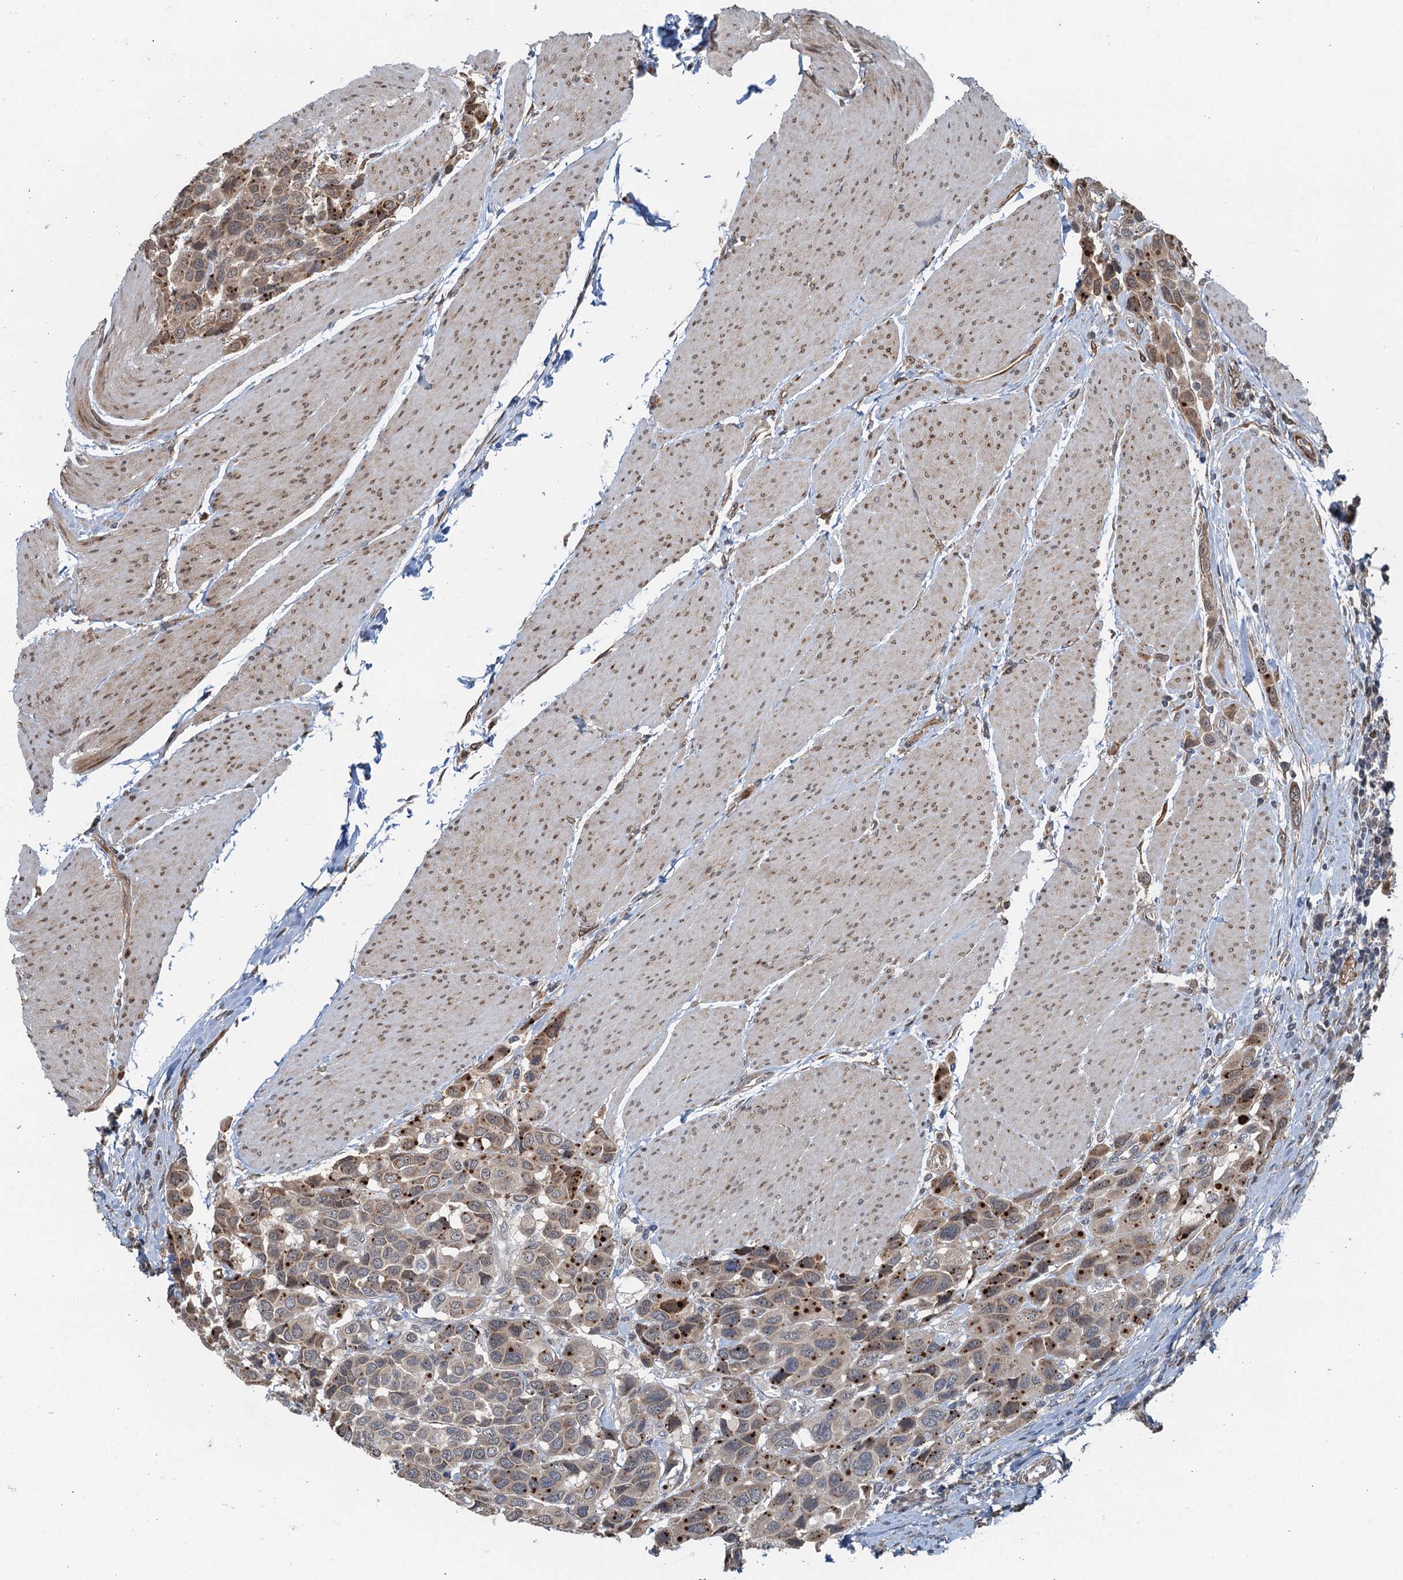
{"staining": {"intensity": "strong", "quantity": "<25%", "location": "cytoplasmic/membranous"}, "tissue": "urothelial cancer", "cell_type": "Tumor cells", "image_type": "cancer", "snomed": [{"axis": "morphology", "description": "Urothelial carcinoma, High grade"}, {"axis": "topography", "description": "Urinary bladder"}], "caption": "An IHC image of neoplastic tissue is shown. Protein staining in brown labels strong cytoplasmic/membranous positivity in urothelial cancer within tumor cells.", "gene": "WHAMM", "patient": {"sex": "male", "age": 50}}